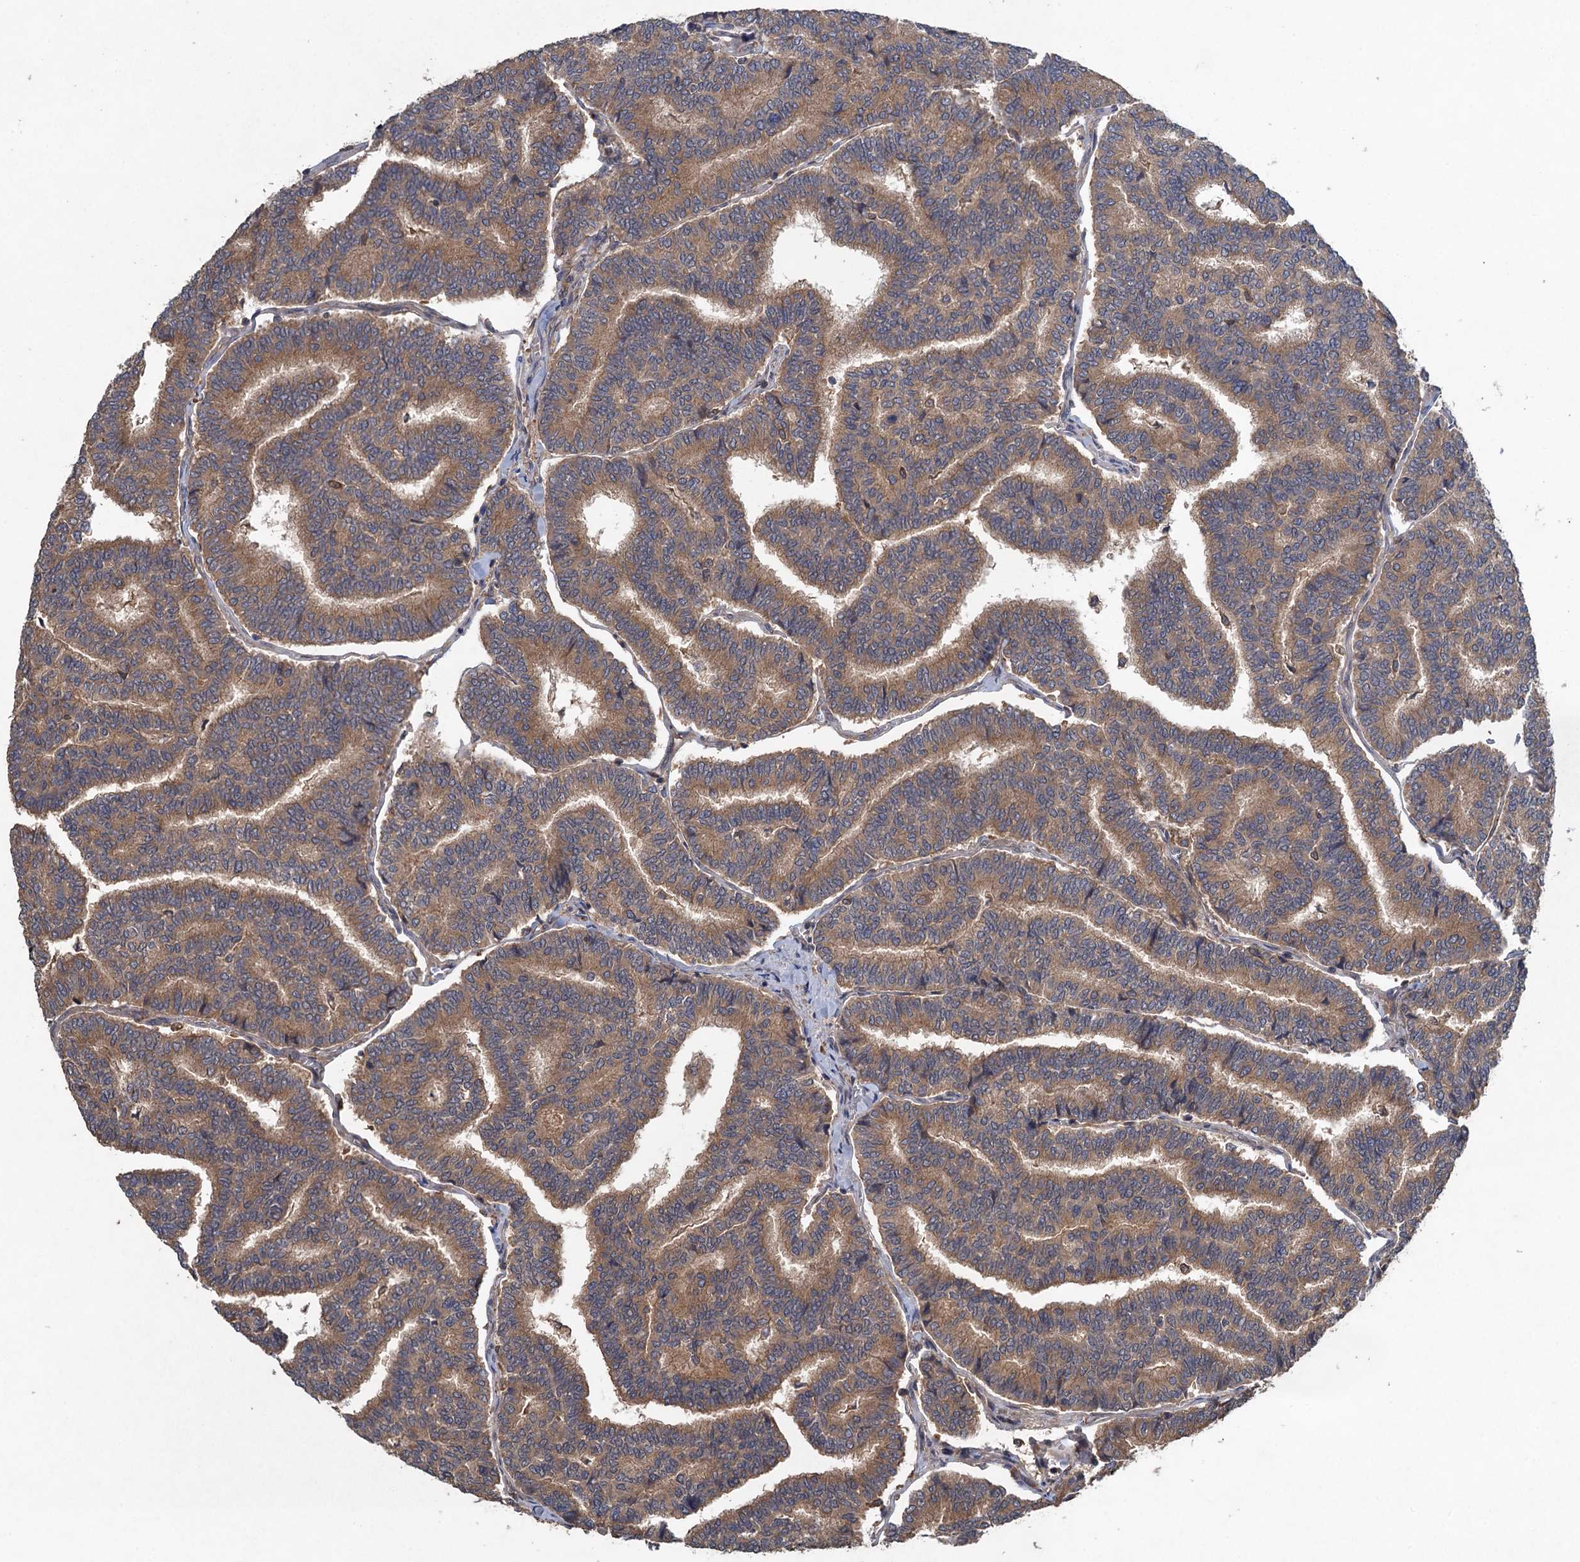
{"staining": {"intensity": "moderate", "quantity": ">75%", "location": "cytoplasmic/membranous"}, "tissue": "thyroid cancer", "cell_type": "Tumor cells", "image_type": "cancer", "snomed": [{"axis": "morphology", "description": "Papillary adenocarcinoma, NOS"}, {"axis": "topography", "description": "Thyroid gland"}], "caption": "Tumor cells reveal moderate cytoplasmic/membranous staining in approximately >75% of cells in papillary adenocarcinoma (thyroid). The staining was performed using DAB to visualize the protein expression in brown, while the nuclei were stained in blue with hematoxylin (Magnification: 20x).", "gene": "CNTN5", "patient": {"sex": "female", "age": 35}}